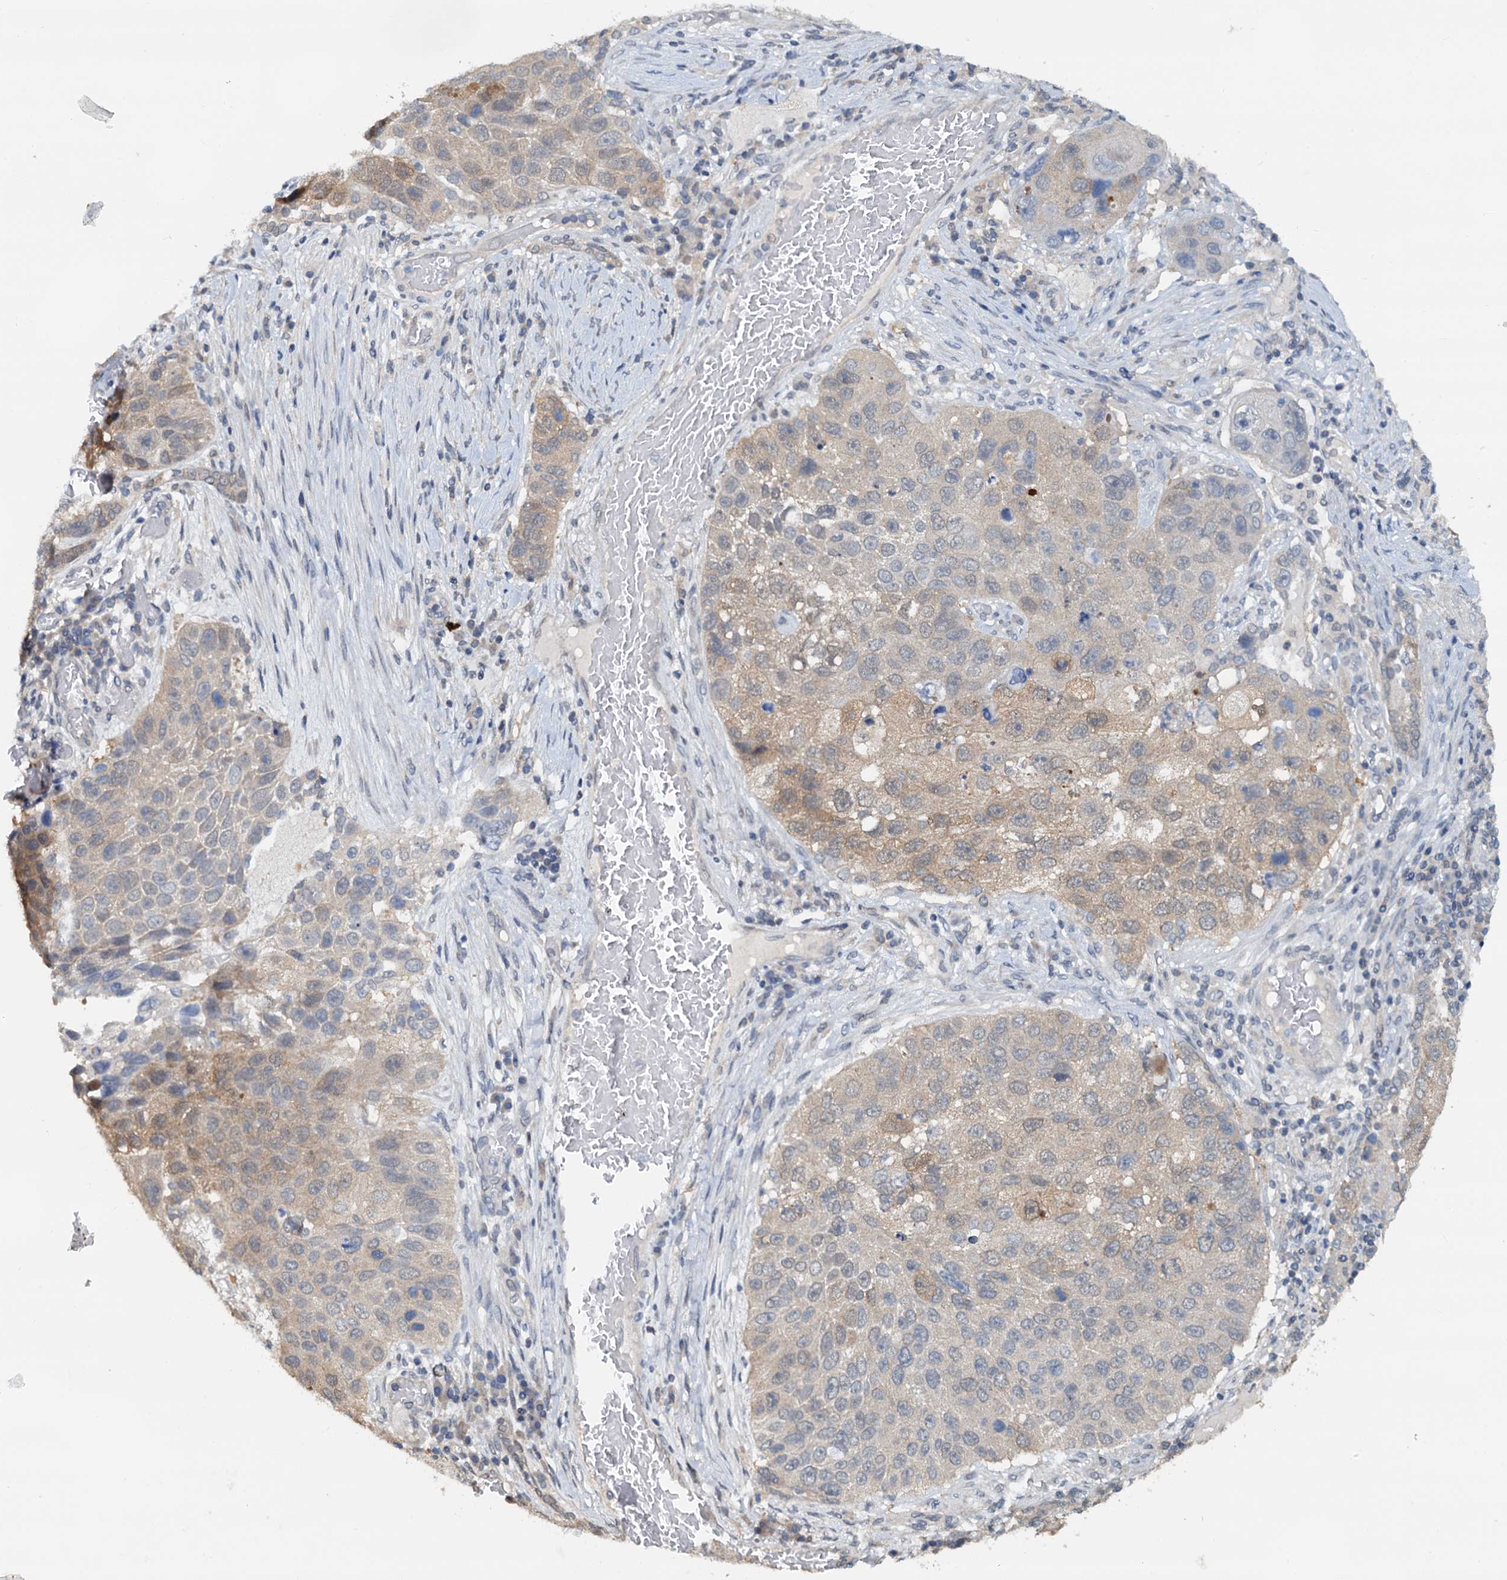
{"staining": {"intensity": "weak", "quantity": "25%-75%", "location": "cytoplasmic/membranous"}, "tissue": "lung cancer", "cell_type": "Tumor cells", "image_type": "cancer", "snomed": [{"axis": "morphology", "description": "Squamous cell carcinoma, NOS"}, {"axis": "topography", "description": "Lung"}], "caption": "Immunohistochemistry staining of lung cancer, which shows low levels of weak cytoplasmic/membranous expression in about 25%-75% of tumor cells indicating weak cytoplasmic/membranous protein staining. The staining was performed using DAB (3,3'-diaminobenzidine) (brown) for protein detection and nuclei were counterstained in hematoxylin (blue).", "gene": "PTGES3", "patient": {"sex": "male", "age": 61}}